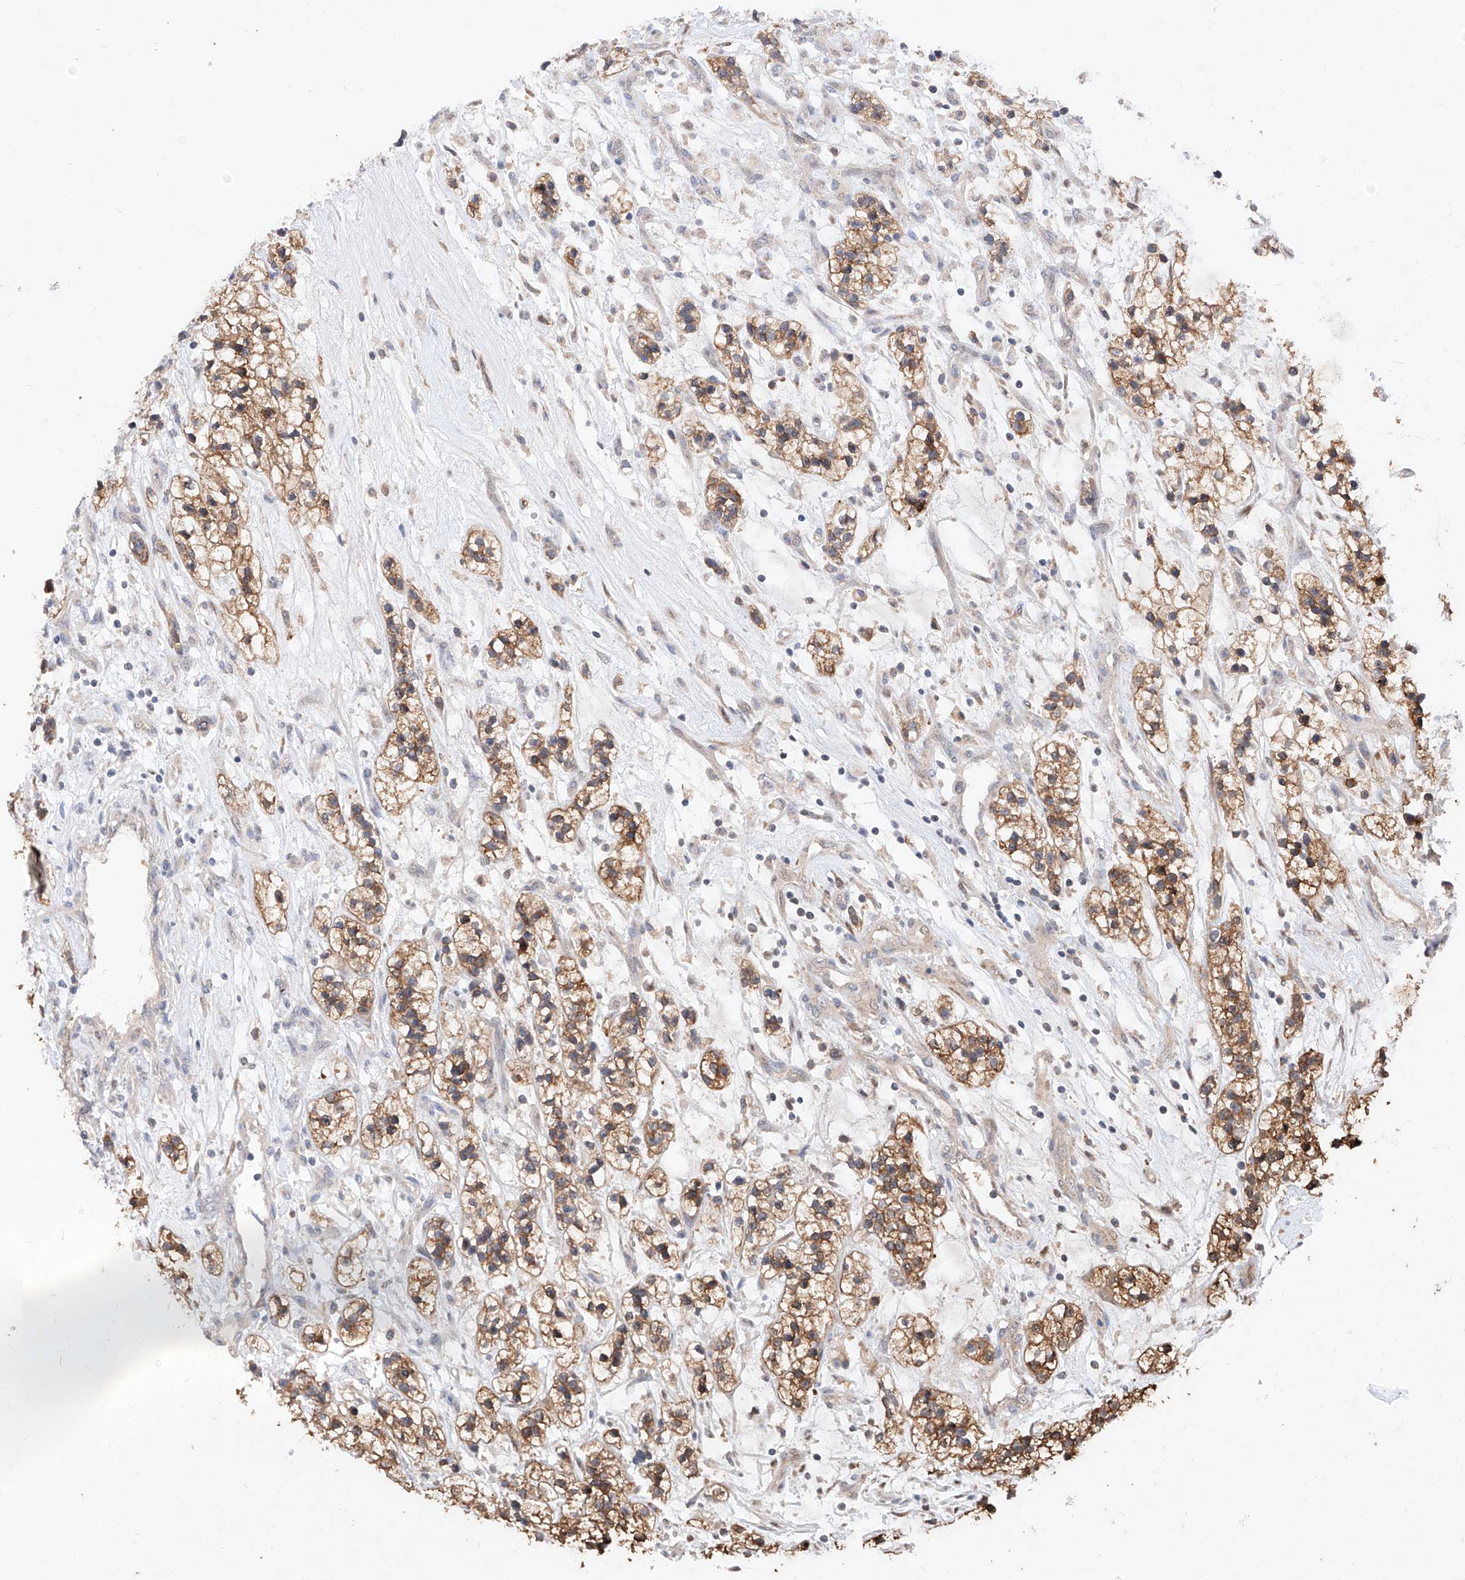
{"staining": {"intensity": "moderate", "quantity": ">75%", "location": "cytoplasmic/membranous"}, "tissue": "renal cancer", "cell_type": "Tumor cells", "image_type": "cancer", "snomed": [{"axis": "morphology", "description": "Adenocarcinoma, NOS"}, {"axis": "topography", "description": "Kidney"}], "caption": "Immunohistochemistry (DAB) staining of human renal cancer exhibits moderate cytoplasmic/membranous protein positivity in about >75% of tumor cells. (Brightfield microscopy of DAB IHC at high magnification).", "gene": "ZSCAN4", "patient": {"sex": "female", "age": 57}}